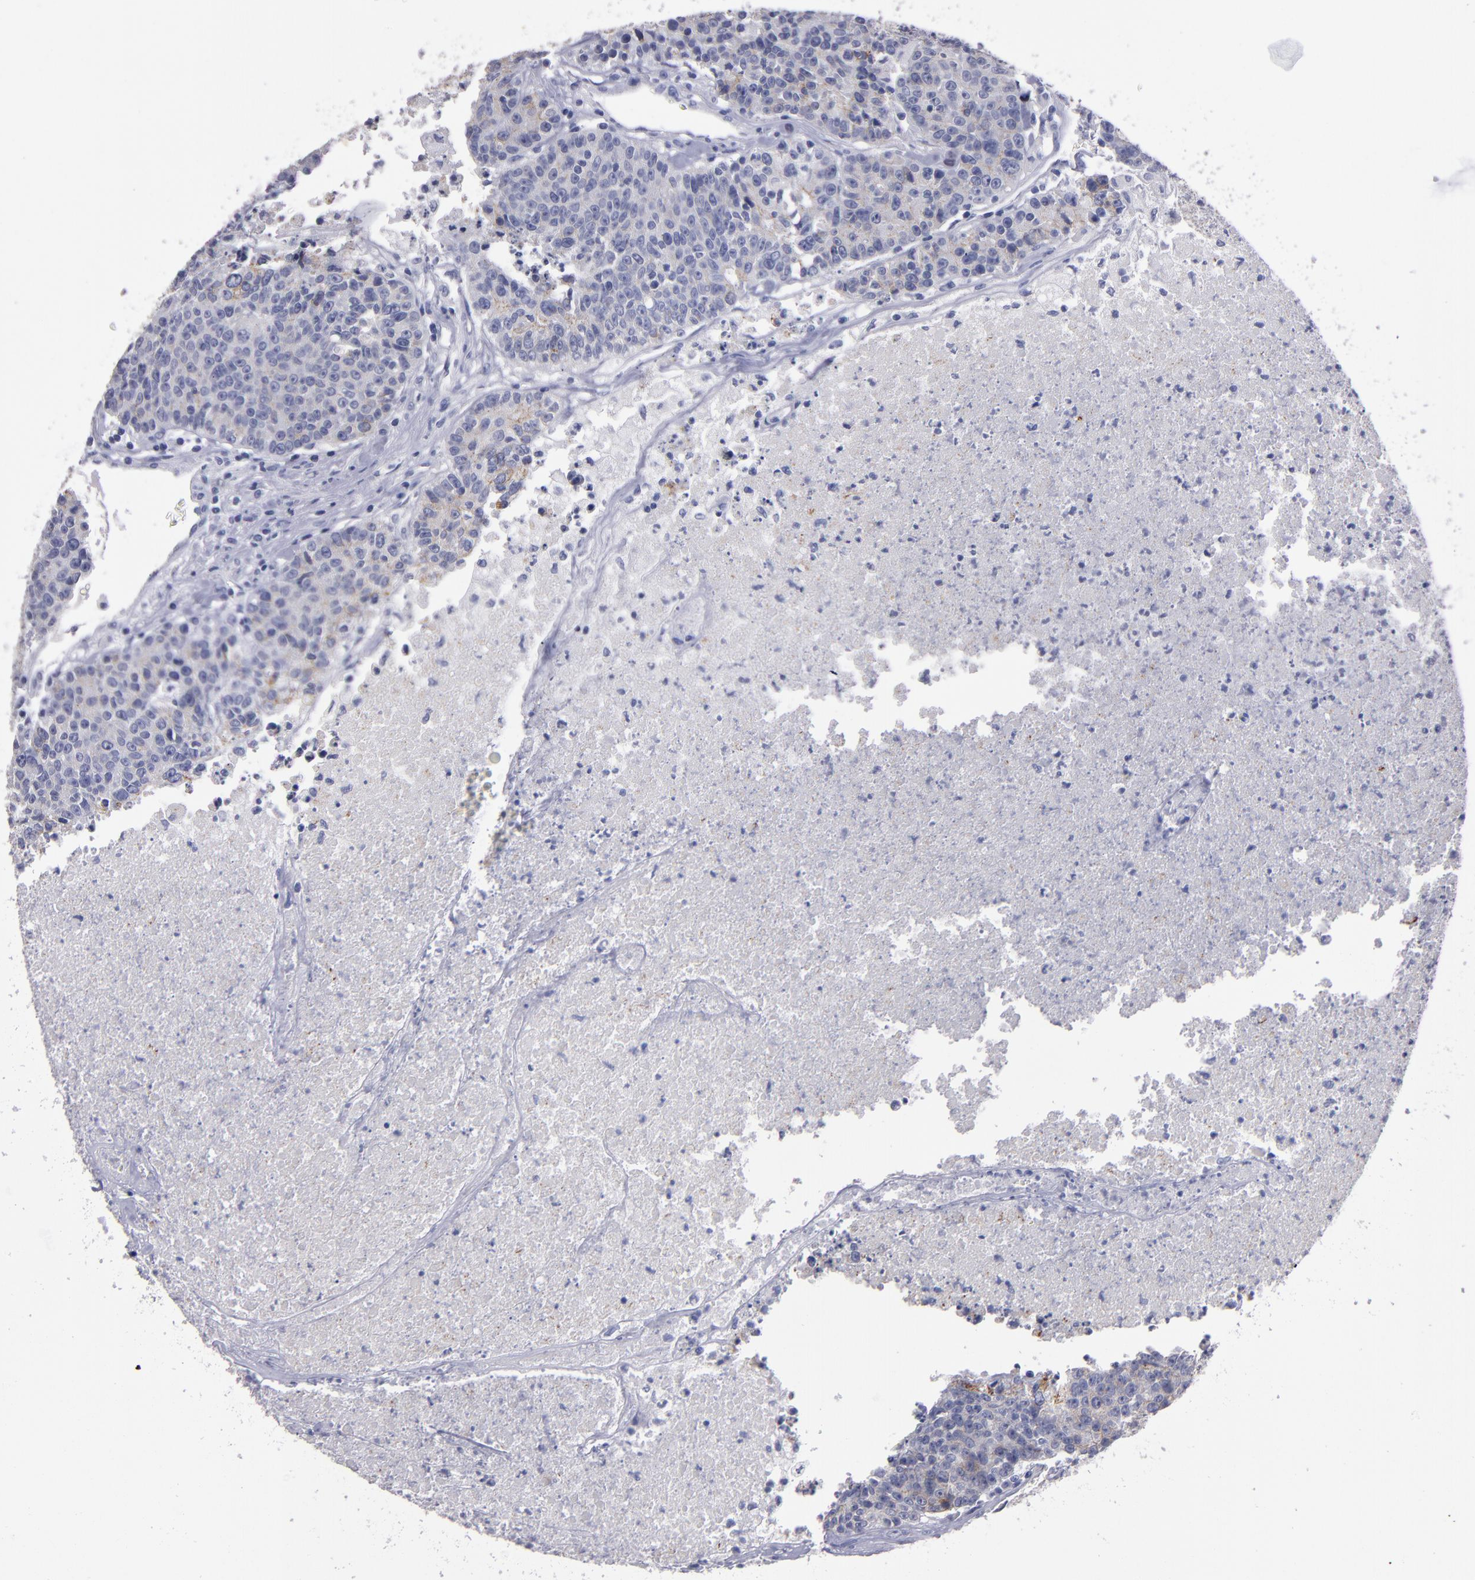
{"staining": {"intensity": "weak", "quantity": "25%-75%", "location": "cytoplasmic/membranous"}, "tissue": "colorectal cancer", "cell_type": "Tumor cells", "image_type": "cancer", "snomed": [{"axis": "morphology", "description": "Adenocarcinoma, NOS"}, {"axis": "topography", "description": "Colon"}], "caption": "Immunohistochemistry (DAB) staining of adenocarcinoma (colorectal) demonstrates weak cytoplasmic/membranous protein positivity in approximately 25%-75% of tumor cells.", "gene": "CDH3", "patient": {"sex": "female", "age": 53}}